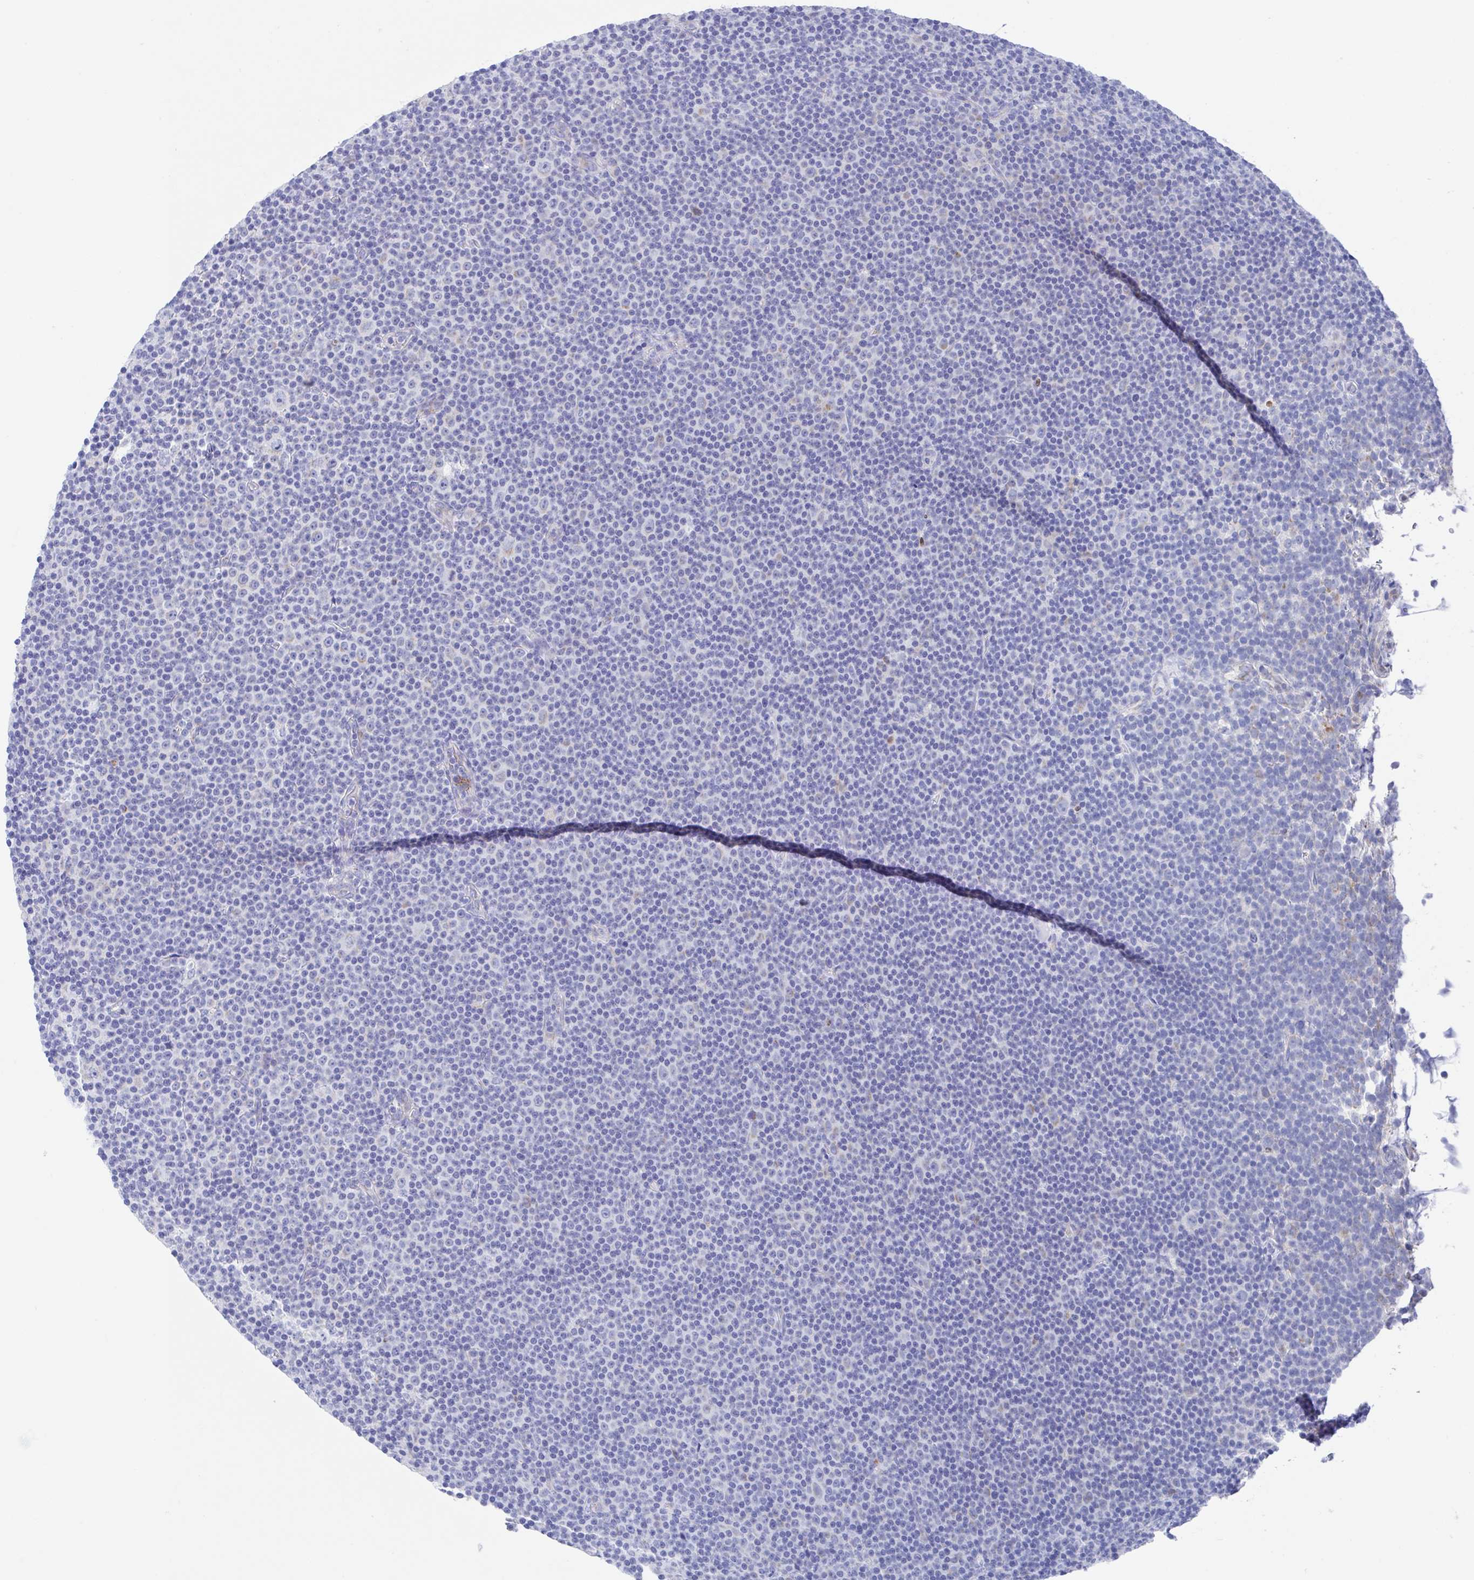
{"staining": {"intensity": "negative", "quantity": "none", "location": "none"}, "tissue": "lymphoma", "cell_type": "Tumor cells", "image_type": "cancer", "snomed": [{"axis": "morphology", "description": "Malignant lymphoma, non-Hodgkin's type, Low grade"}, {"axis": "topography", "description": "Lymph node"}], "caption": "IHC of lymphoma reveals no staining in tumor cells. (Brightfield microscopy of DAB (3,3'-diaminobenzidine) immunohistochemistry (IHC) at high magnification).", "gene": "FCGR3A", "patient": {"sex": "female", "age": 67}}